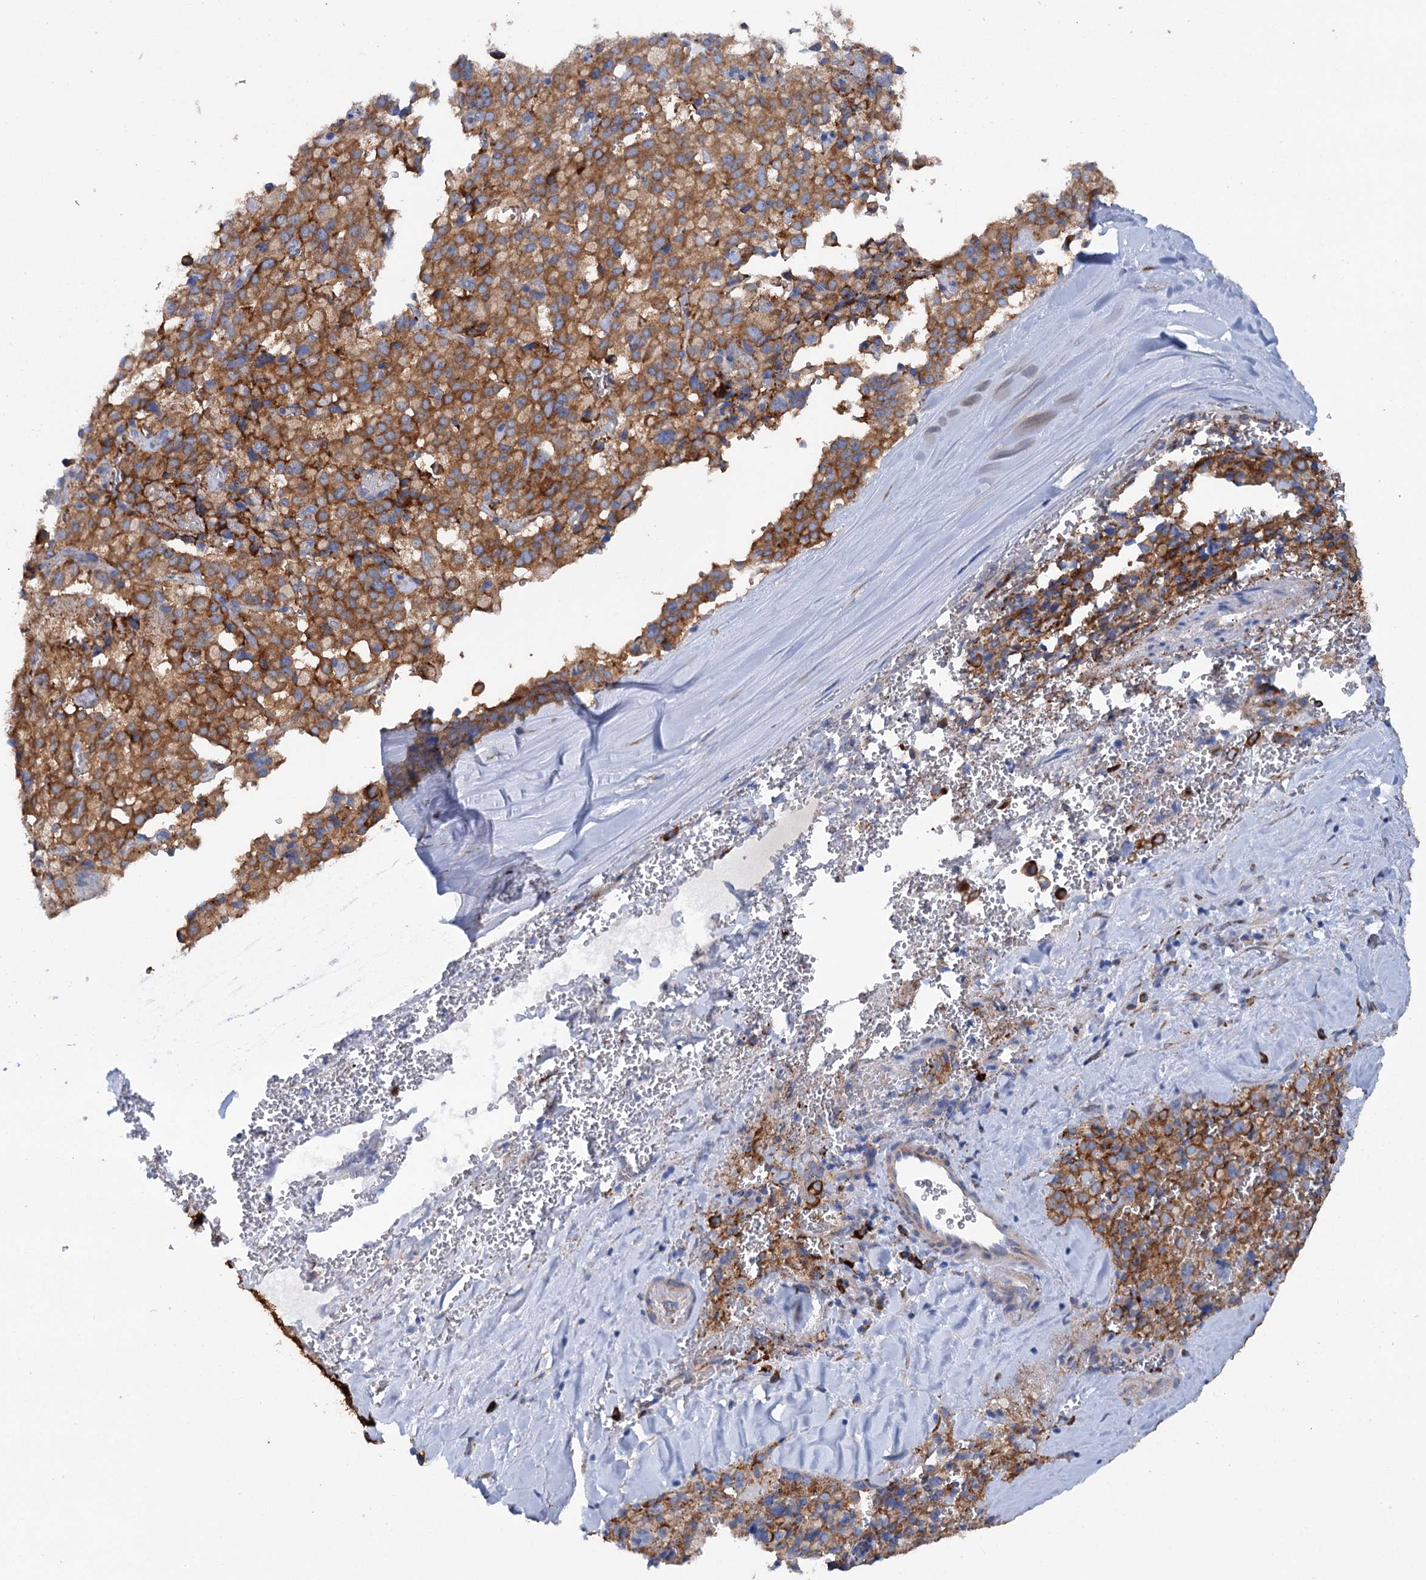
{"staining": {"intensity": "moderate", "quantity": ">75%", "location": "cytoplasmic/membranous"}, "tissue": "pancreatic cancer", "cell_type": "Tumor cells", "image_type": "cancer", "snomed": [{"axis": "morphology", "description": "Adenocarcinoma, NOS"}, {"axis": "topography", "description": "Pancreas"}], "caption": "Immunohistochemical staining of human adenocarcinoma (pancreatic) displays medium levels of moderate cytoplasmic/membranous protein positivity in approximately >75% of tumor cells.", "gene": "SHE", "patient": {"sex": "male", "age": 65}}